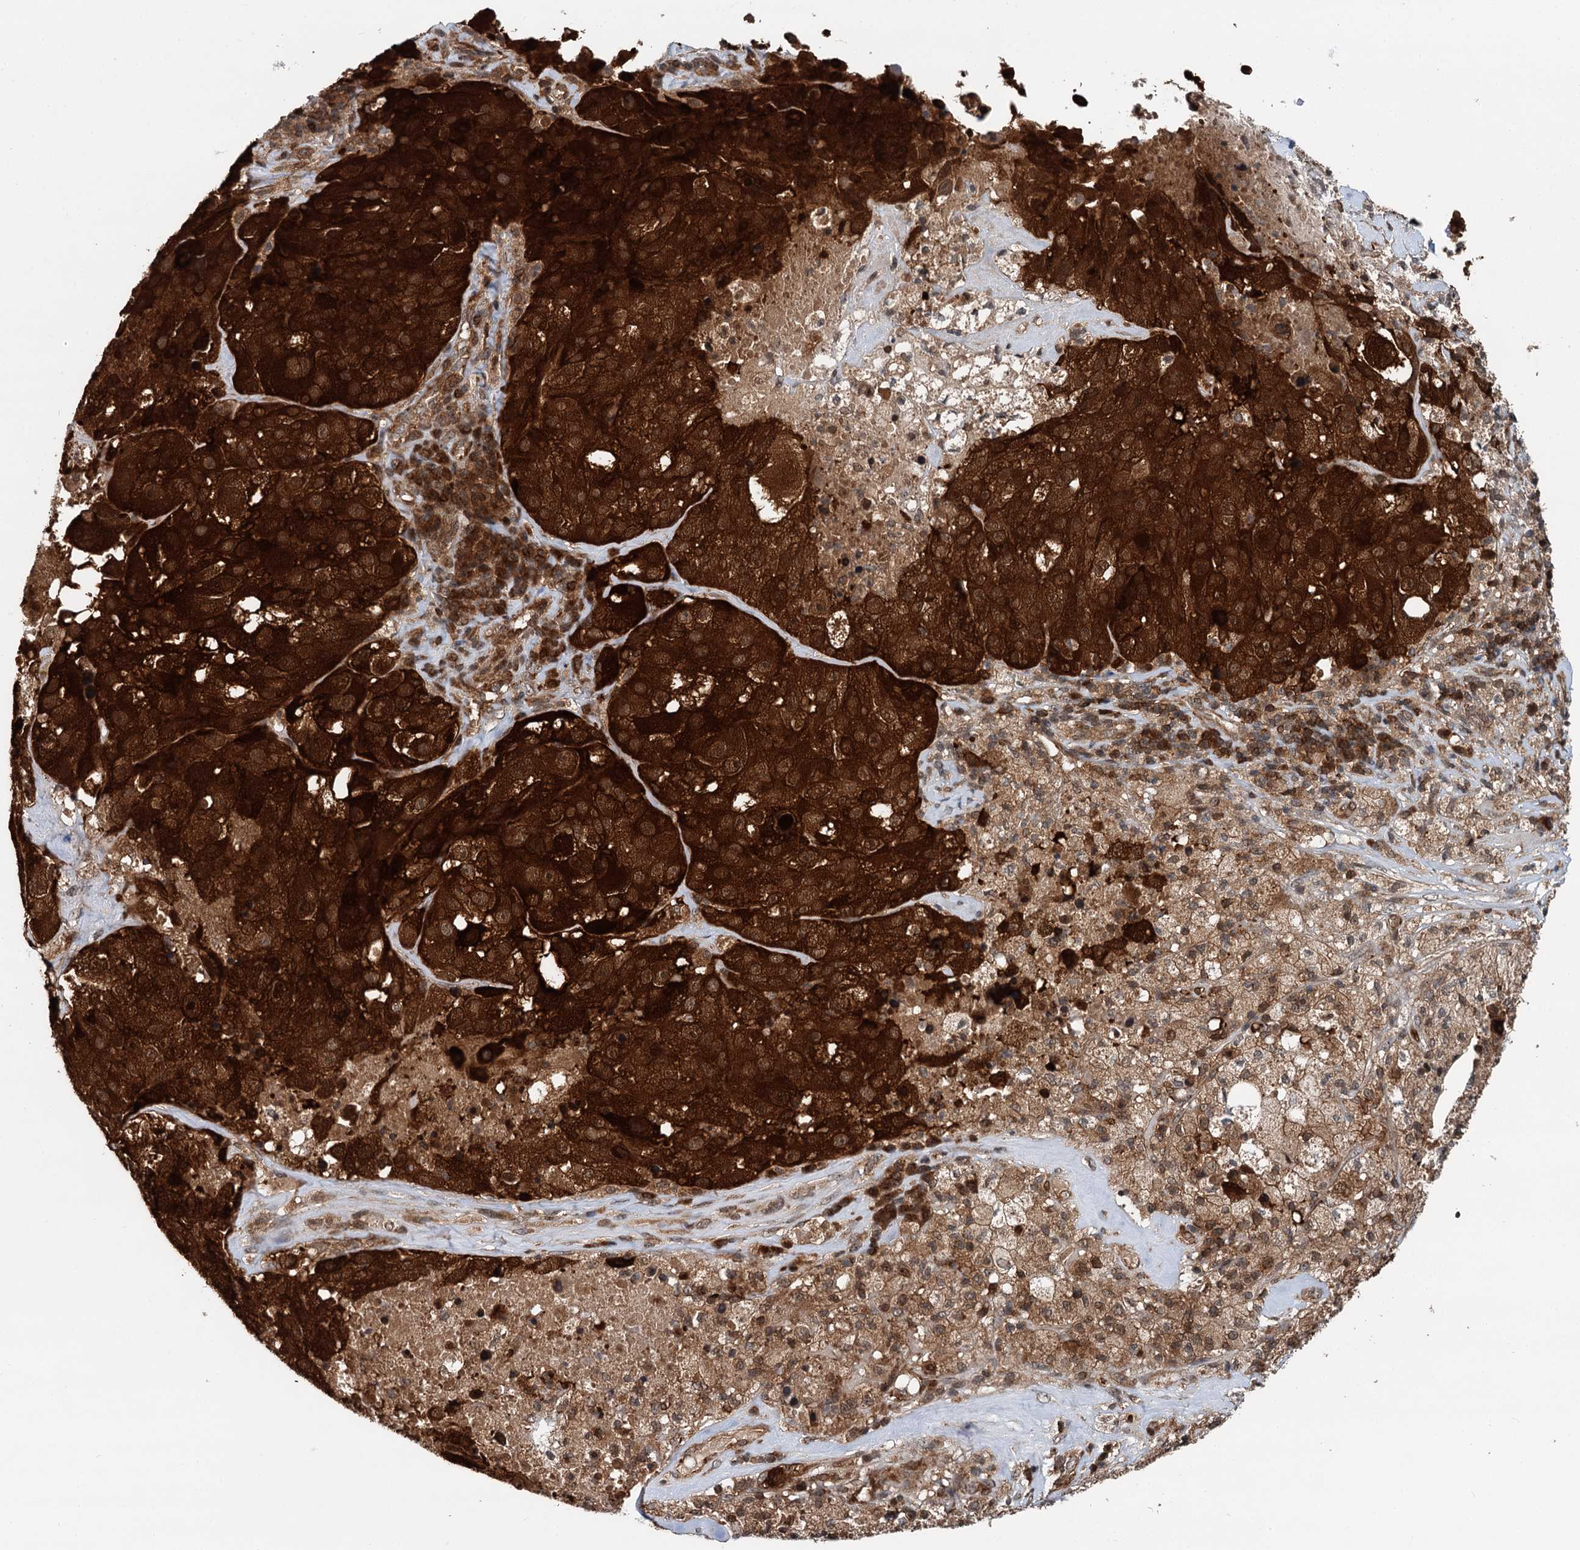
{"staining": {"intensity": "strong", "quantity": ">75%", "location": "cytoplasmic/membranous"}, "tissue": "melanoma", "cell_type": "Tumor cells", "image_type": "cancer", "snomed": [{"axis": "morphology", "description": "Malignant melanoma, Metastatic site"}, {"axis": "topography", "description": "Lymph node"}], "caption": "Immunohistochemical staining of malignant melanoma (metastatic site) displays high levels of strong cytoplasmic/membranous staining in approximately >75% of tumor cells. The staining was performed using DAB (3,3'-diaminobenzidine), with brown indicating positive protein expression. Nuclei are stained blue with hematoxylin.", "gene": "STUB1", "patient": {"sex": "male", "age": 62}}